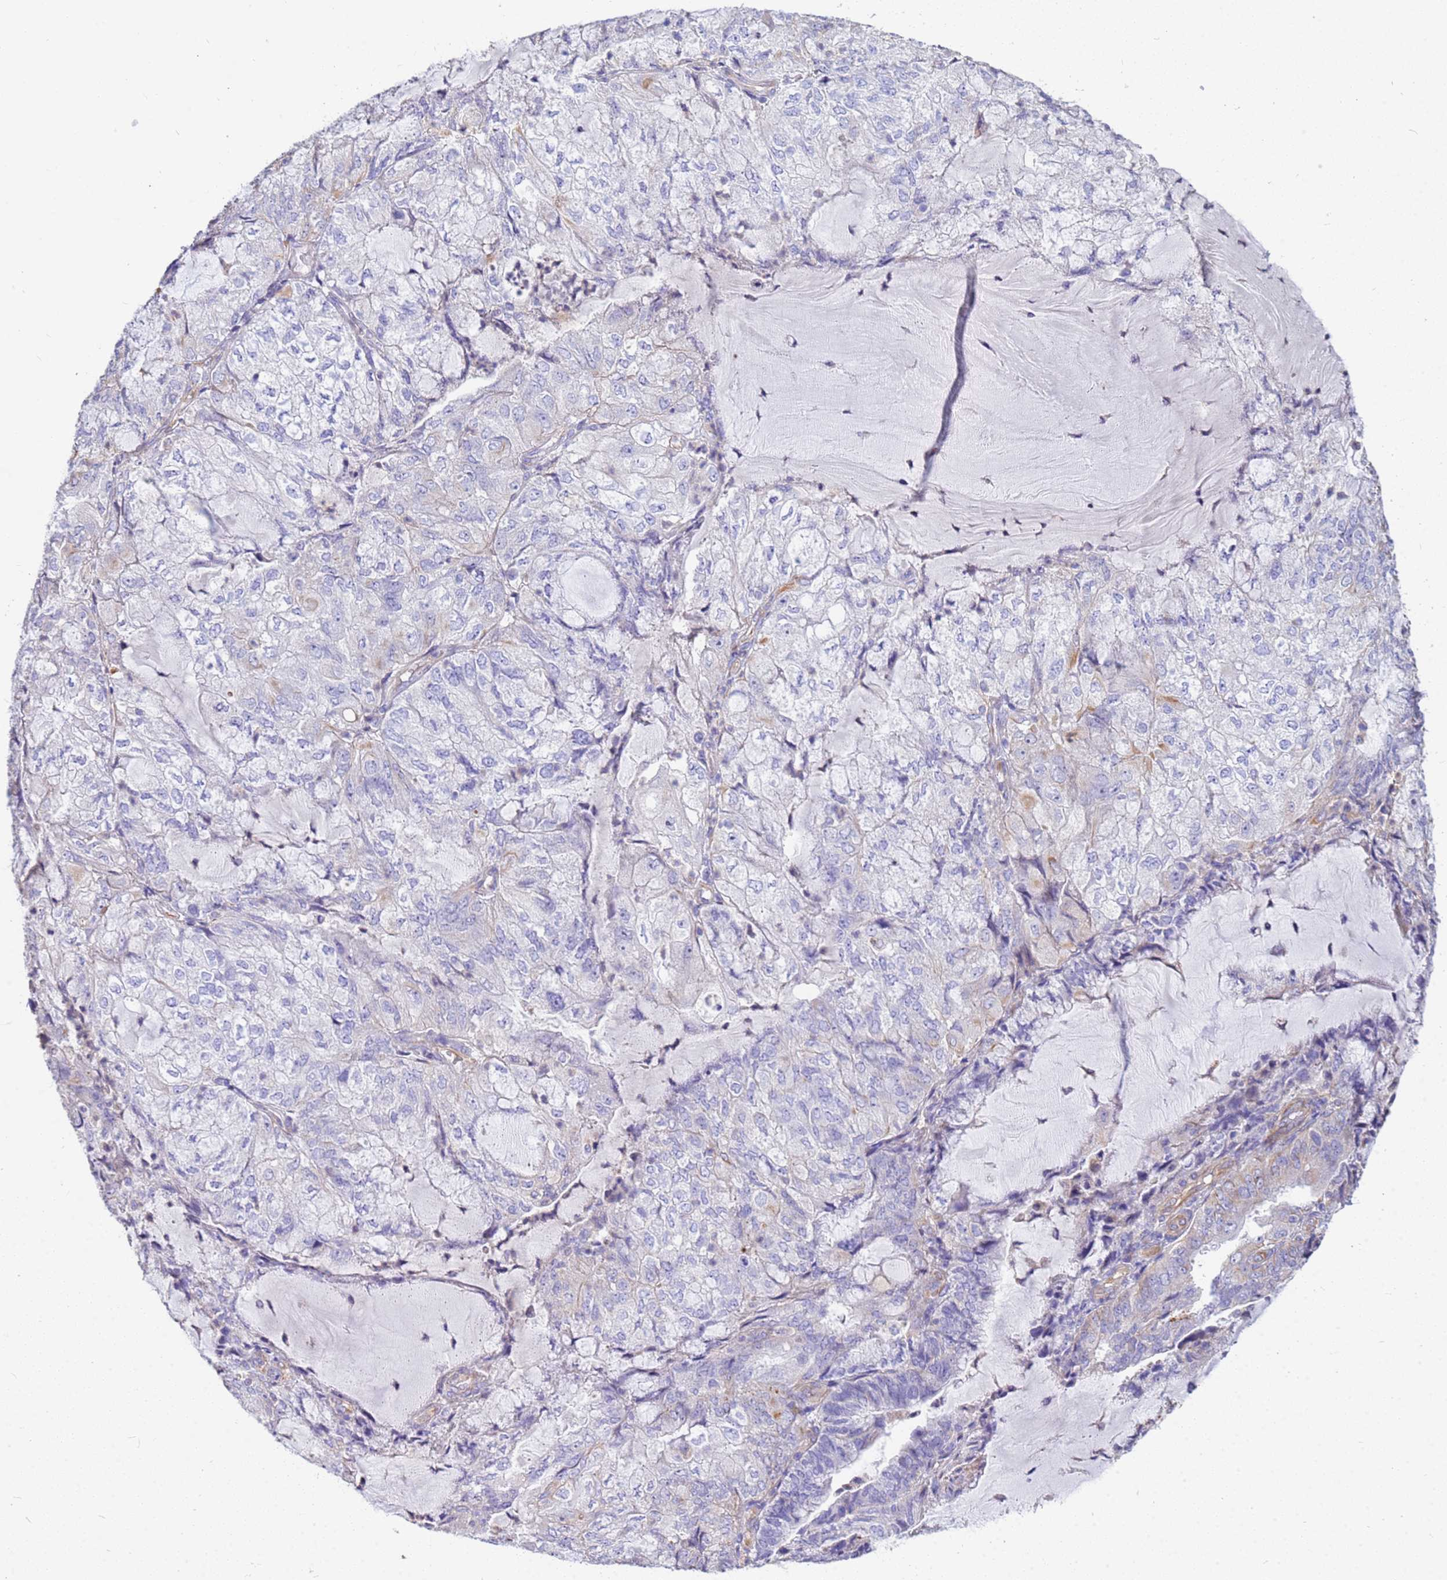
{"staining": {"intensity": "negative", "quantity": "none", "location": "none"}, "tissue": "endometrial cancer", "cell_type": "Tumor cells", "image_type": "cancer", "snomed": [{"axis": "morphology", "description": "Adenocarcinoma, NOS"}, {"axis": "topography", "description": "Endometrium"}], "caption": "A micrograph of human endometrial cancer (adenocarcinoma) is negative for staining in tumor cells.", "gene": "TCEAL3", "patient": {"sex": "female", "age": 81}}